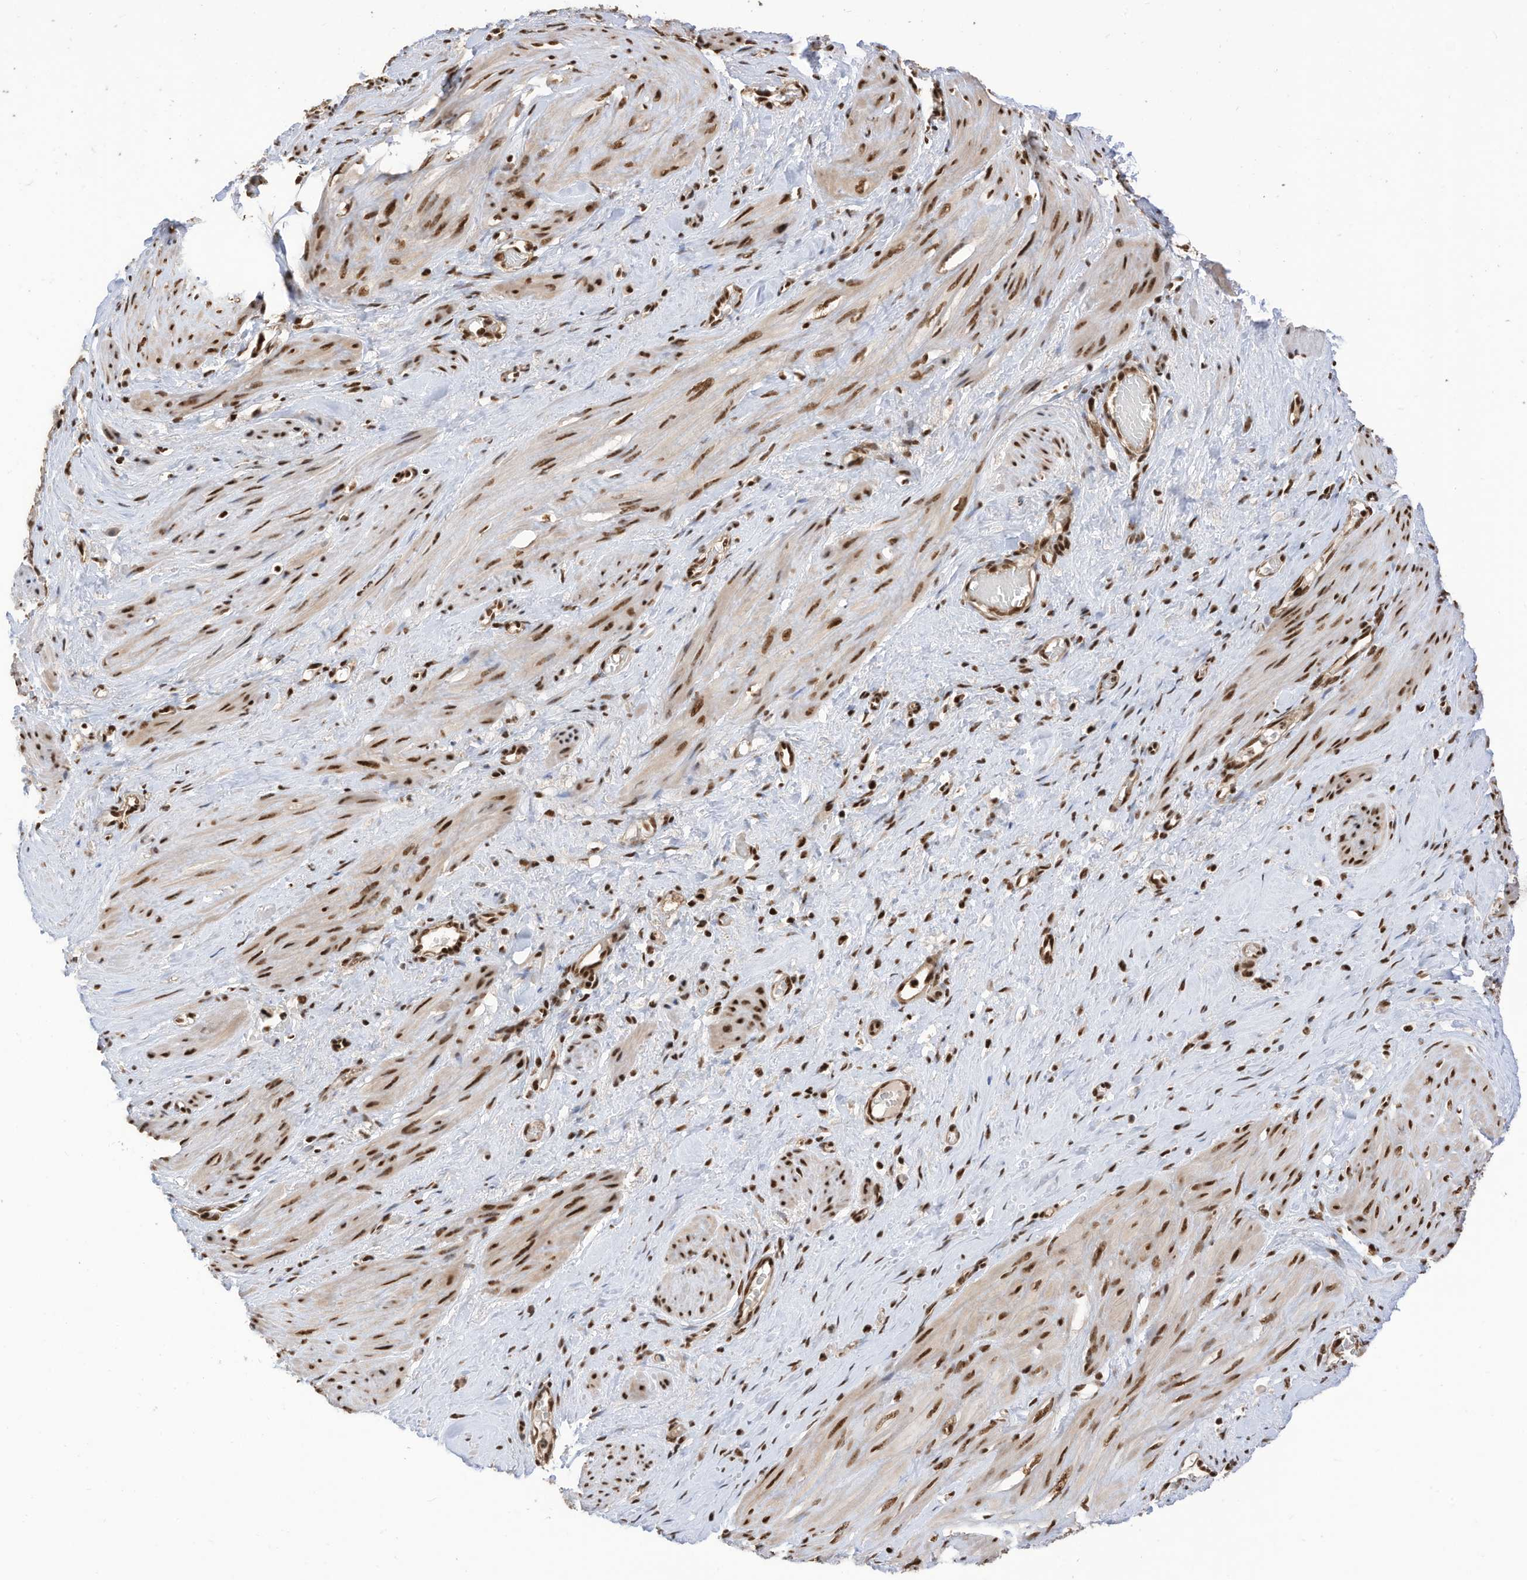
{"staining": {"intensity": "strong", "quantity": ">75%", "location": "nuclear"}, "tissue": "smooth muscle", "cell_type": "Smooth muscle cells", "image_type": "normal", "snomed": [{"axis": "morphology", "description": "Normal tissue, NOS"}, {"axis": "topography", "description": "Endometrium"}], "caption": "The image exhibits staining of benign smooth muscle, revealing strong nuclear protein positivity (brown color) within smooth muscle cells.", "gene": "SF3A3", "patient": {"sex": "female", "age": 33}}